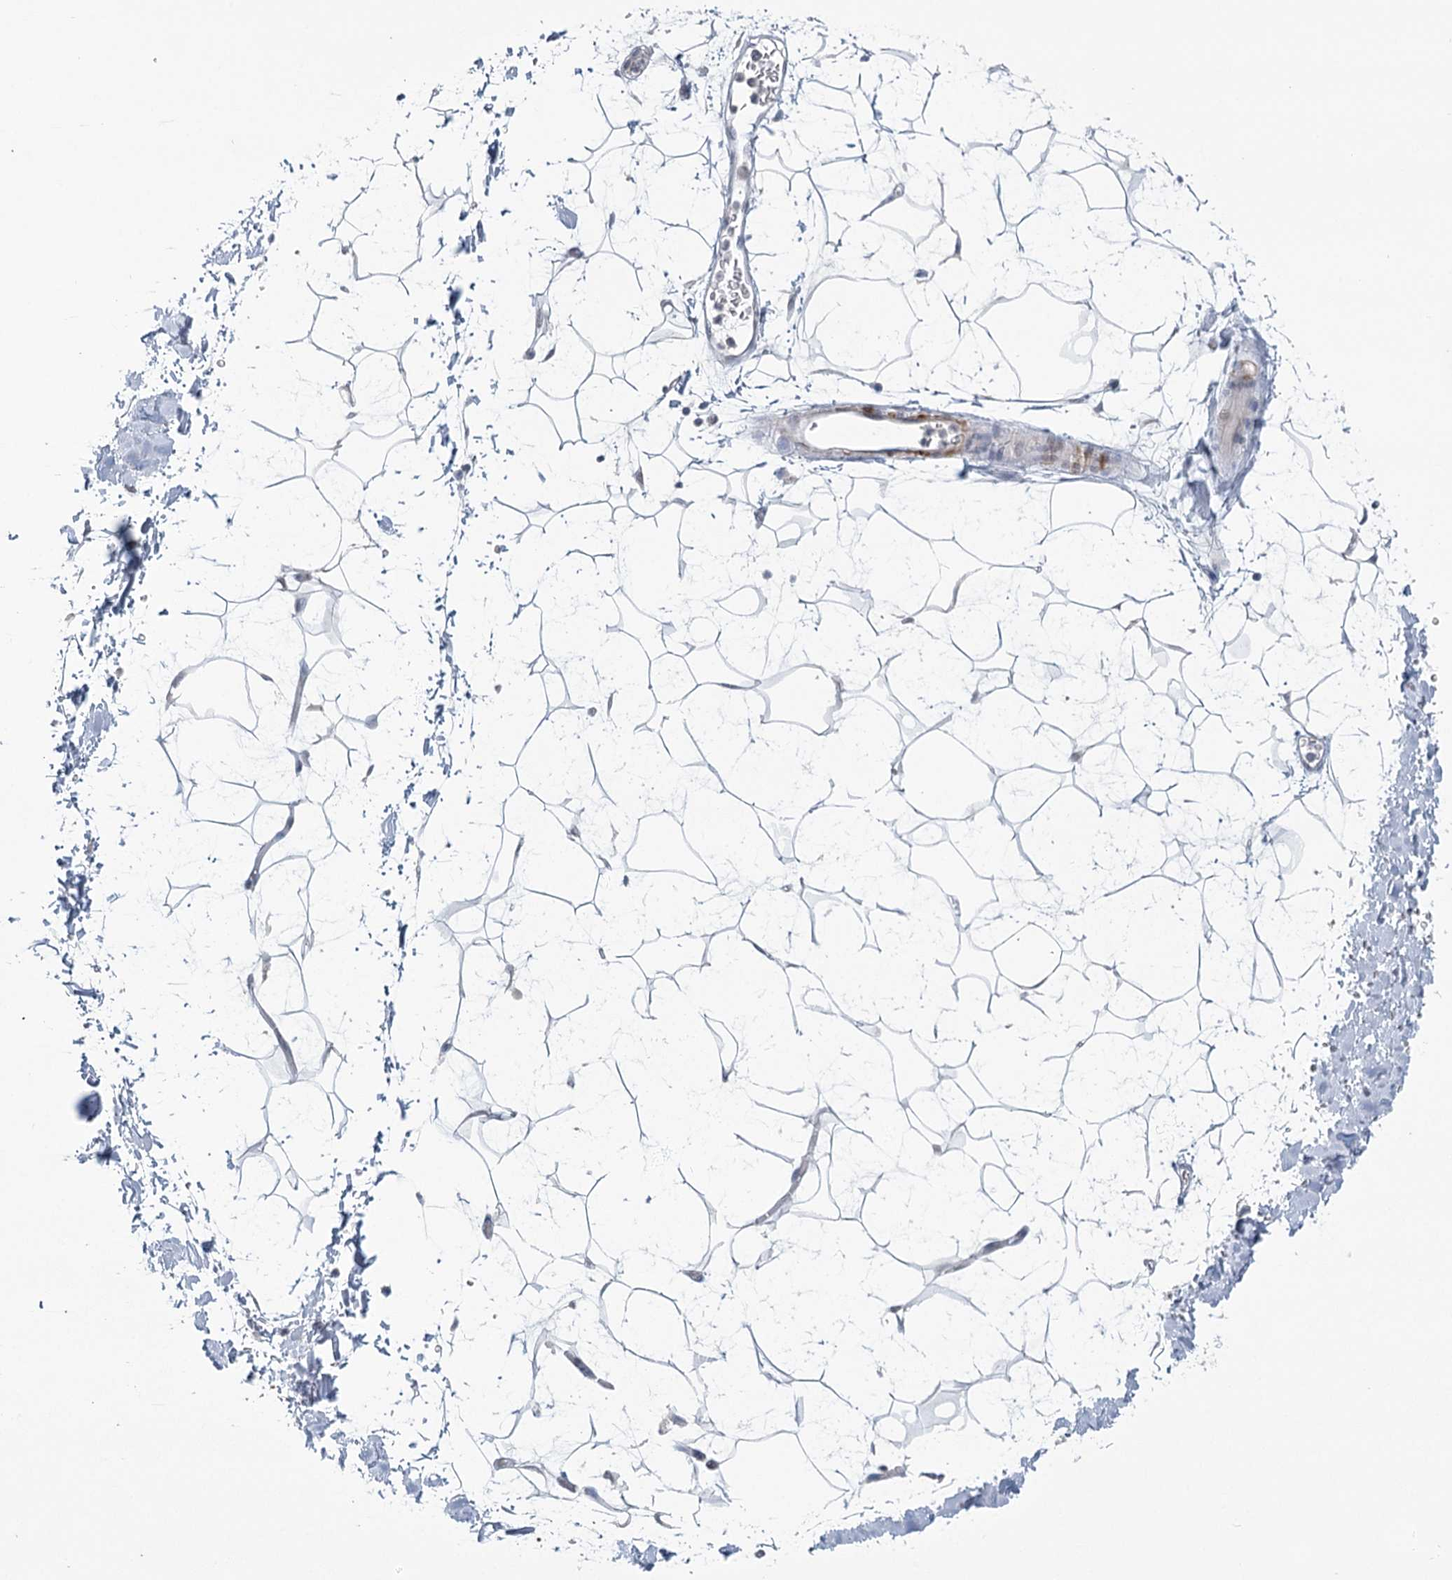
{"staining": {"intensity": "negative", "quantity": "none", "location": "none"}, "tissue": "adipose tissue", "cell_type": "Adipocytes", "image_type": "normal", "snomed": [{"axis": "morphology", "description": "Normal tissue, NOS"}, {"axis": "topography", "description": "Soft tissue"}], "caption": "DAB (3,3'-diaminobenzidine) immunohistochemical staining of benign adipose tissue displays no significant positivity in adipocytes.", "gene": "TMEM70", "patient": {"sex": "male", "age": 72}}